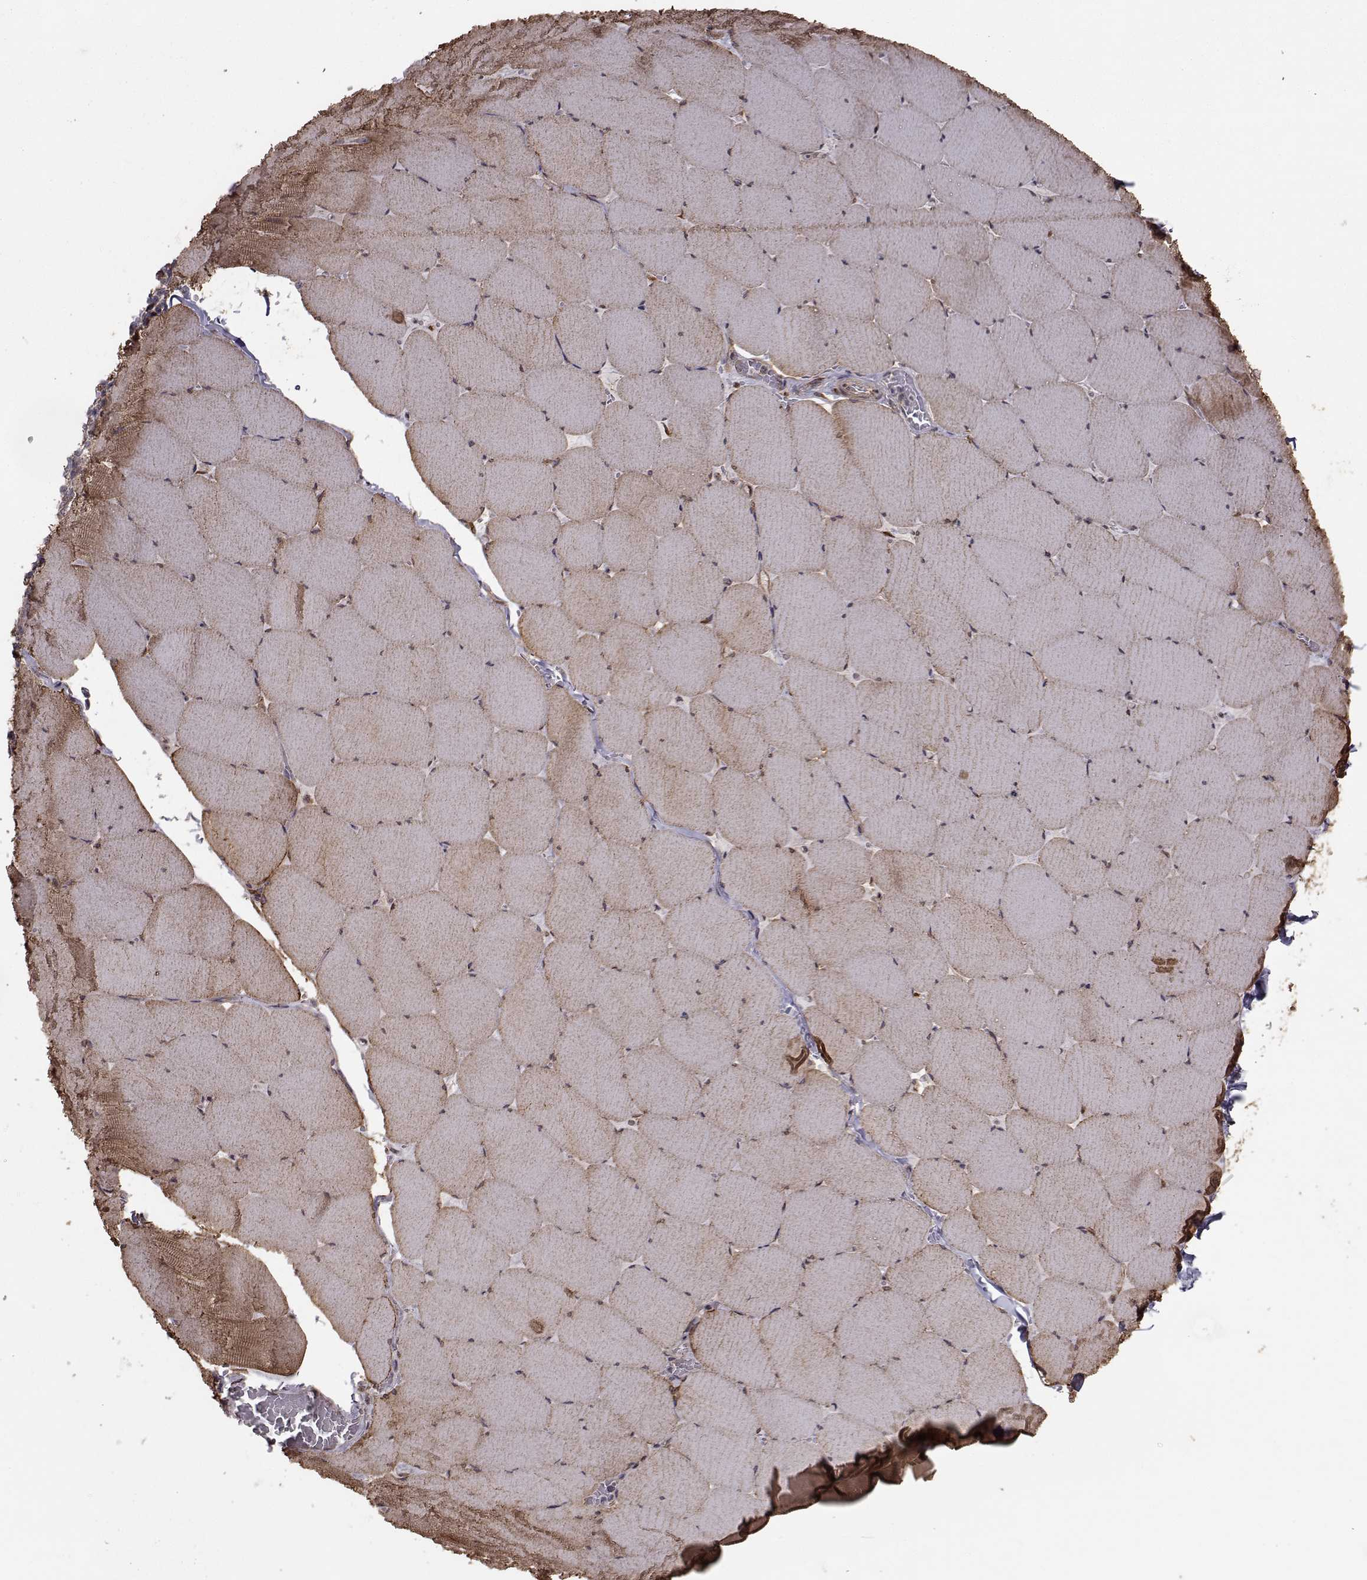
{"staining": {"intensity": "moderate", "quantity": "25%-75%", "location": "cytoplasmic/membranous"}, "tissue": "skeletal muscle", "cell_type": "Myocytes", "image_type": "normal", "snomed": [{"axis": "morphology", "description": "Normal tissue, NOS"}, {"axis": "morphology", "description": "Malignant melanoma, Metastatic site"}, {"axis": "topography", "description": "Skeletal muscle"}], "caption": "Immunohistochemical staining of unremarkable human skeletal muscle demonstrates medium levels of moderate cytoplasmic/membranous expression in about 25%-75% of myocytes.", "gene": "TRIP10", "patient": {"sex": "male", "age": 50}}